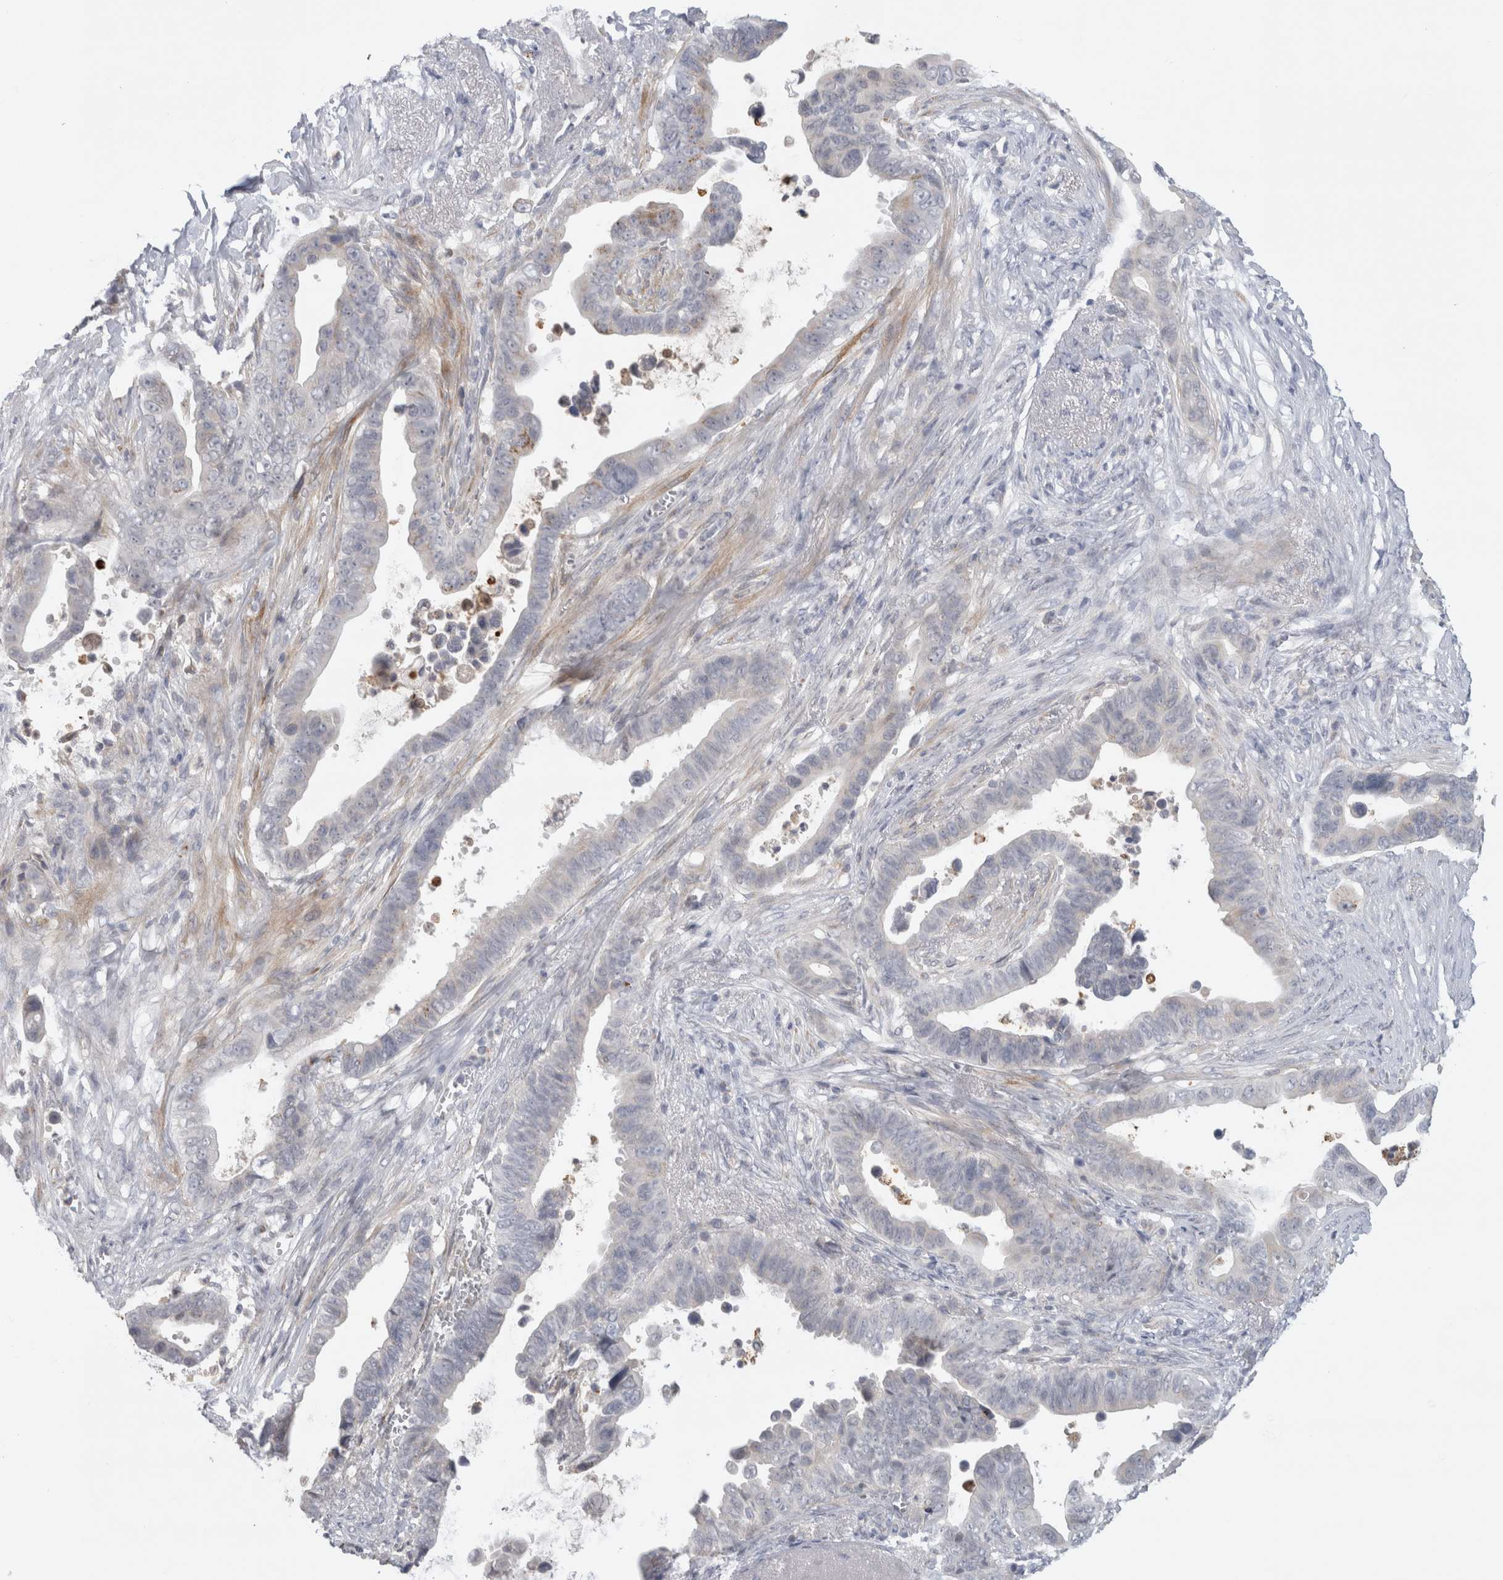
{"staining": {"intensity": "negative", "quantity": "none", "location": "none"}, "tissue": "pancreatic cancer", "cell_type": "Tumor cells", "image_type": "cancer", "snomed": [{"axis": "morphology", "description": "Adenocarcinoma, NOS"}, {"axis": "topography", "description": "Pancreas"}], "caption": "Tumor cells show no significant protein expression in adenocarcinoma (pancreatic).", "gene": "MGAT1", "patient": {"sex": "female", "age": 72}}